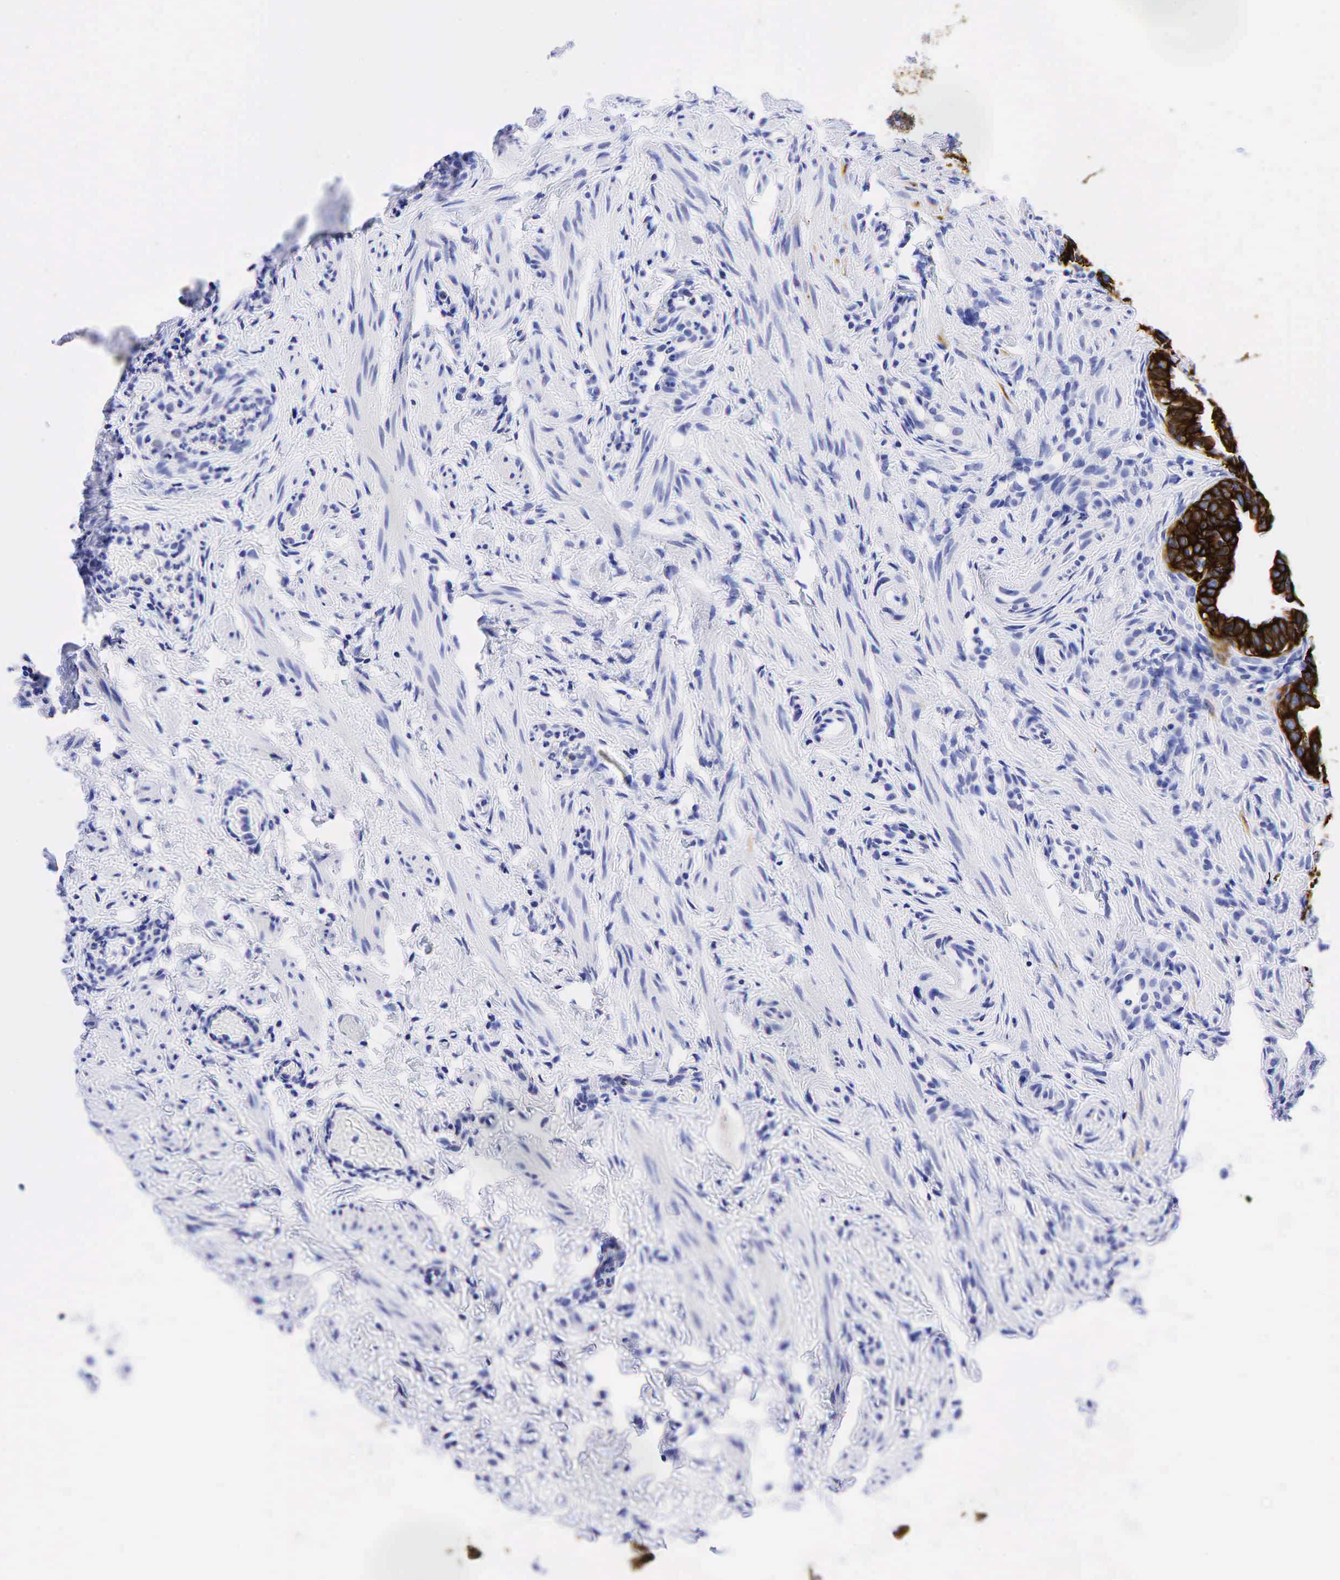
{"staining": {"intensity": "strong", "quantity": ">75%", "location": "cytoplasmic/membranous"}, "tissue": "fallopian tube", "cell_type": "Glandular cells", "image_type": "normal", "snomed": [{"axis": "morphology", "description": "Normal tissue, NOS"}, {"axis": "topography", "description": "Fallopian tube"}], "caption": "Normal fallopian tube was stained to show a protein in brown. There is high levels of strong cytoplasmic/membranous positivity in approximately >75% of glandular cells. (DAB = brown stain, brightfield microscopy at high magnification).", "gene": "KRT18", "patient": {"sex": "female", "age": 41}}